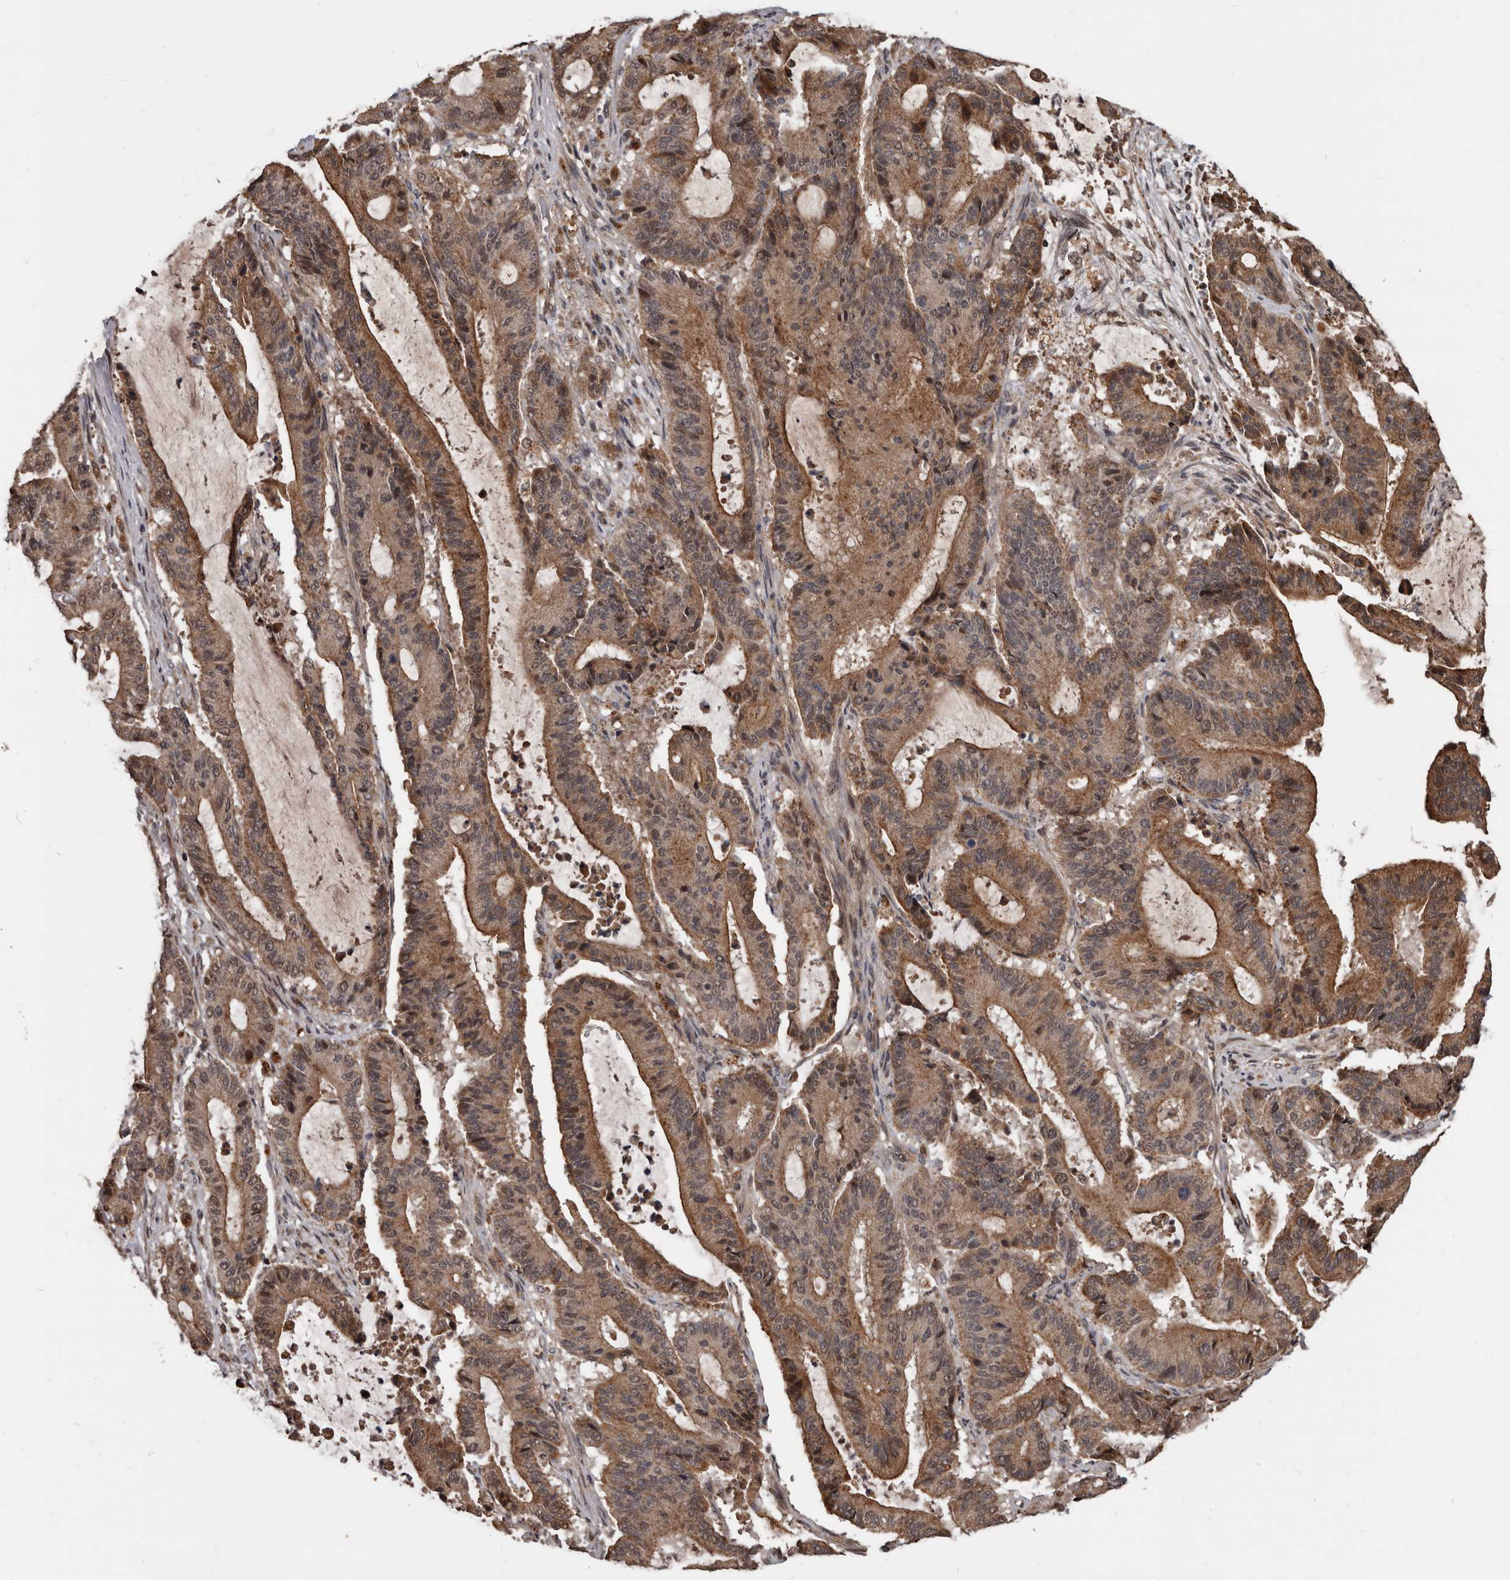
{"staining": {"intensity": "moderate", "quantity": ">75%", "location": "cytoplasmic/membranous"}, "tissue": "liver cancer", "cell_type": "Tumor cells", "image_type": "cancer", "snomed": [{"axis": "morphology", "description": "Cholangiocarcinoma"}, {"axis": "topography", "description": "Liver"}], "caption": "Protein expression analysis of liver cancer (cholangiocarcinoma) exhibits moderate cytoplasmic/membranous positivity in about >75% of tumor cells.", "gene": "AHR", "patient": {"sex": "female", "age": 73}}